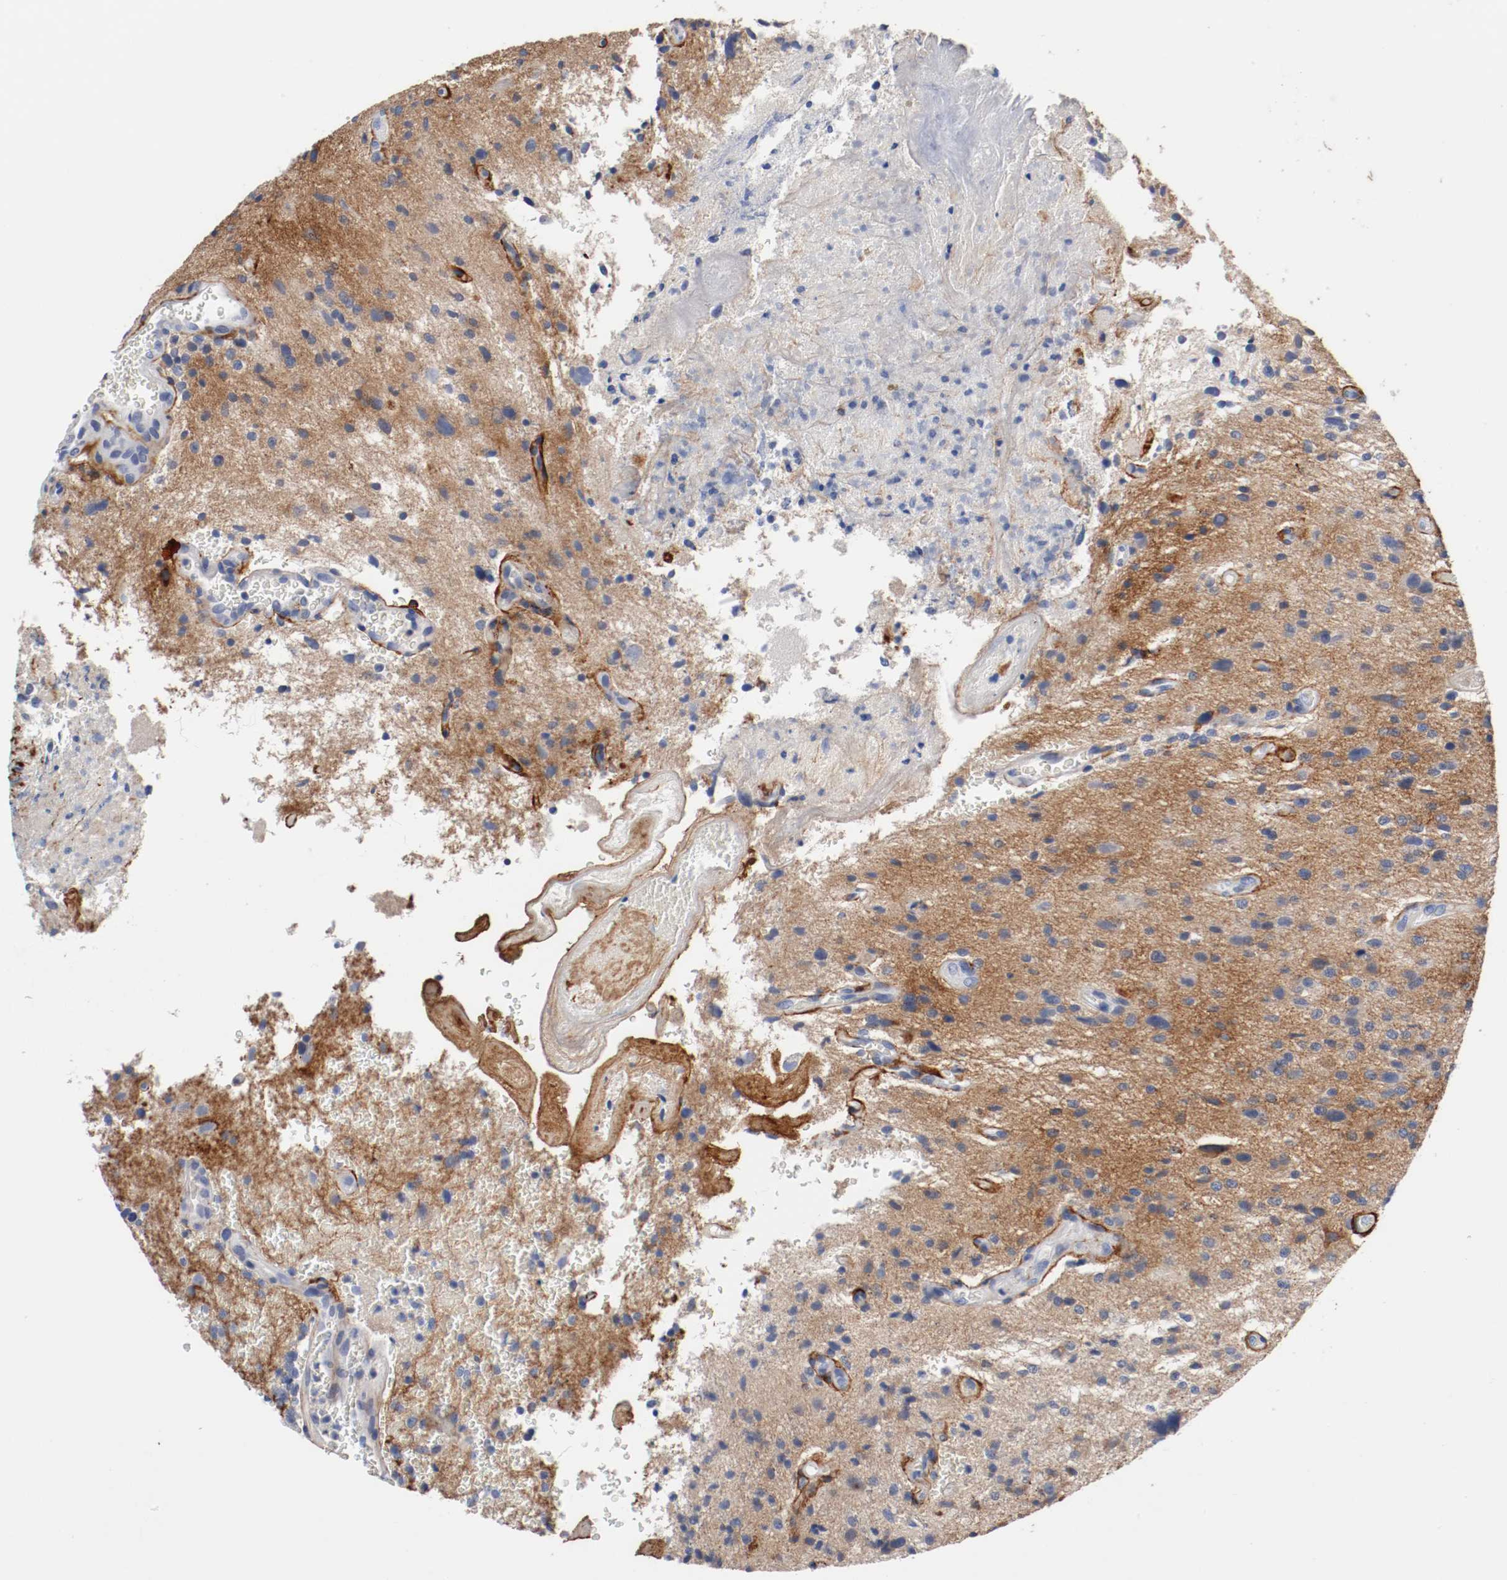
{"staining": {"intensity": "moderate", "quantity": "25%-75%", "location": "cytoplasmic/membranous"}, "tissue": "glioma", "cell_type": "Tumor cells", "image_type": "cancer", "snomed": [{"axis": "morphology", "description": "Normal tissue, NOS"}, {"axis": "morphology", "description": "Glioma, malignant, High grade"}, {"axis": "topography", "description": "Cerebral cortex"}], "caption": "Malignant glioma (high-grade) stained with DAB IHC shows medium levels of moderate cytoplasmic/membranous staining in approximately 25%-75% of tumor cells.", "gene": "TNC", "patient": {"sex": "male", "age": 75}}